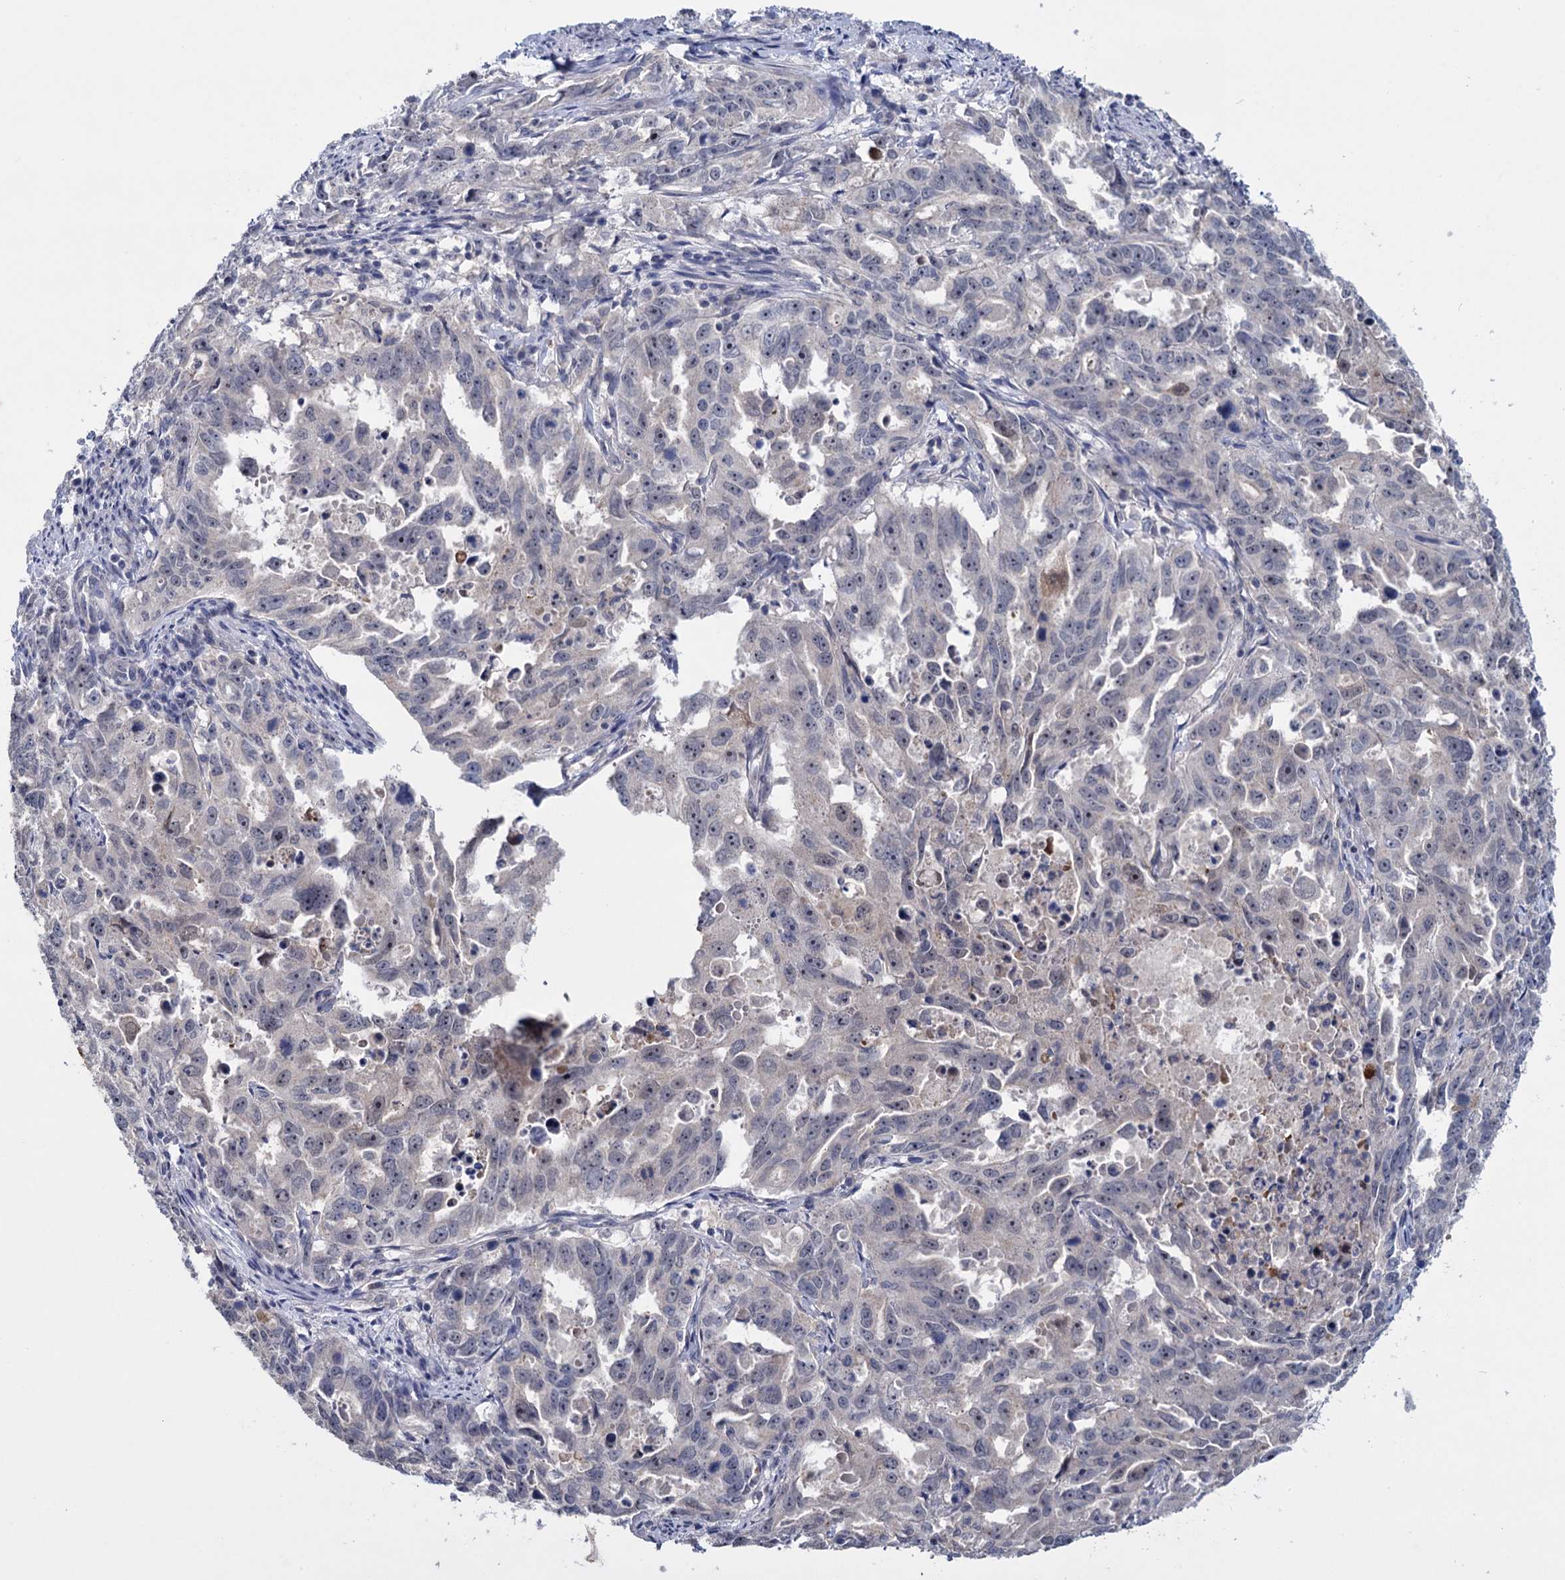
{"staining": {"intensity": "negative", "quantity": "none", "location": "none"}, "tissue": "endometrial cancer", "cell_type": "Tumor cells", "image_type": "cancer", "snomed": [{"axis": "morphology", "description": "Adenocarcinoma, NOS"}, {"axis": "topography", "description": "Endometrium"}], "caption": "A photomicrograph of human adenocarcinoma (endometrial) is negative for staining in tumor cells.", "gene": "SFN", "patient": {"sex": "female", "age": 65}}